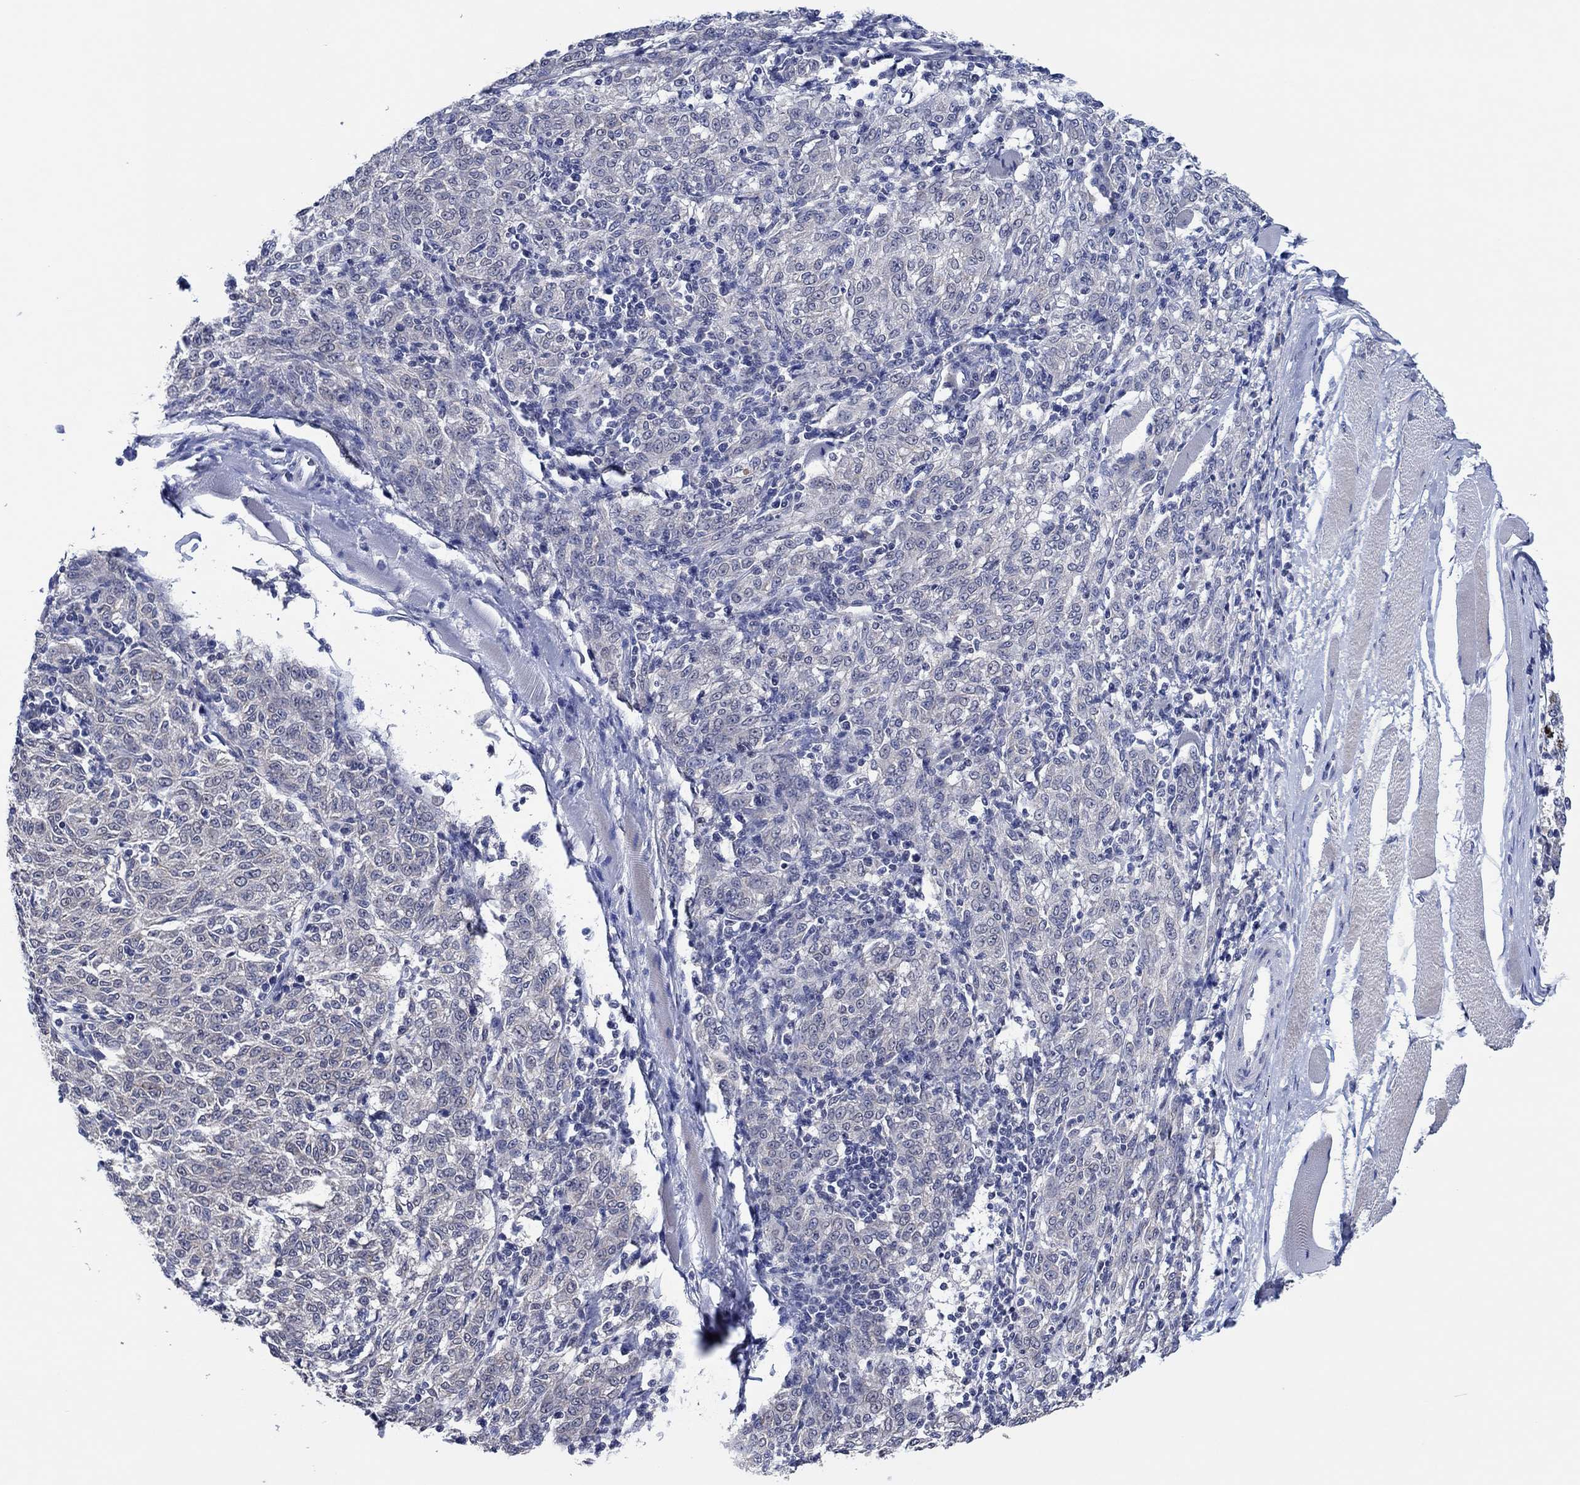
{"staining": {"intensity": "negative", "quantity": "none", "location": "none"}, "tissue": "melanoma", "cell_type": "Tumor cells", "image_type": "cancer", "snomed": [{"axis": "morphology", "description": "Malignant melanoma, NOS"}, {"axis": "topography", "description": "Skin"}], "caption": "Photomicrograph shows no protein expression in tumor cells of malignant melanoma tissue. (DAB (3,3'-diaminobenzidine) immunohistochemistry, high magnification).", "gene": "PRRT3", "patient": {"sex": "female", "age": 72}}